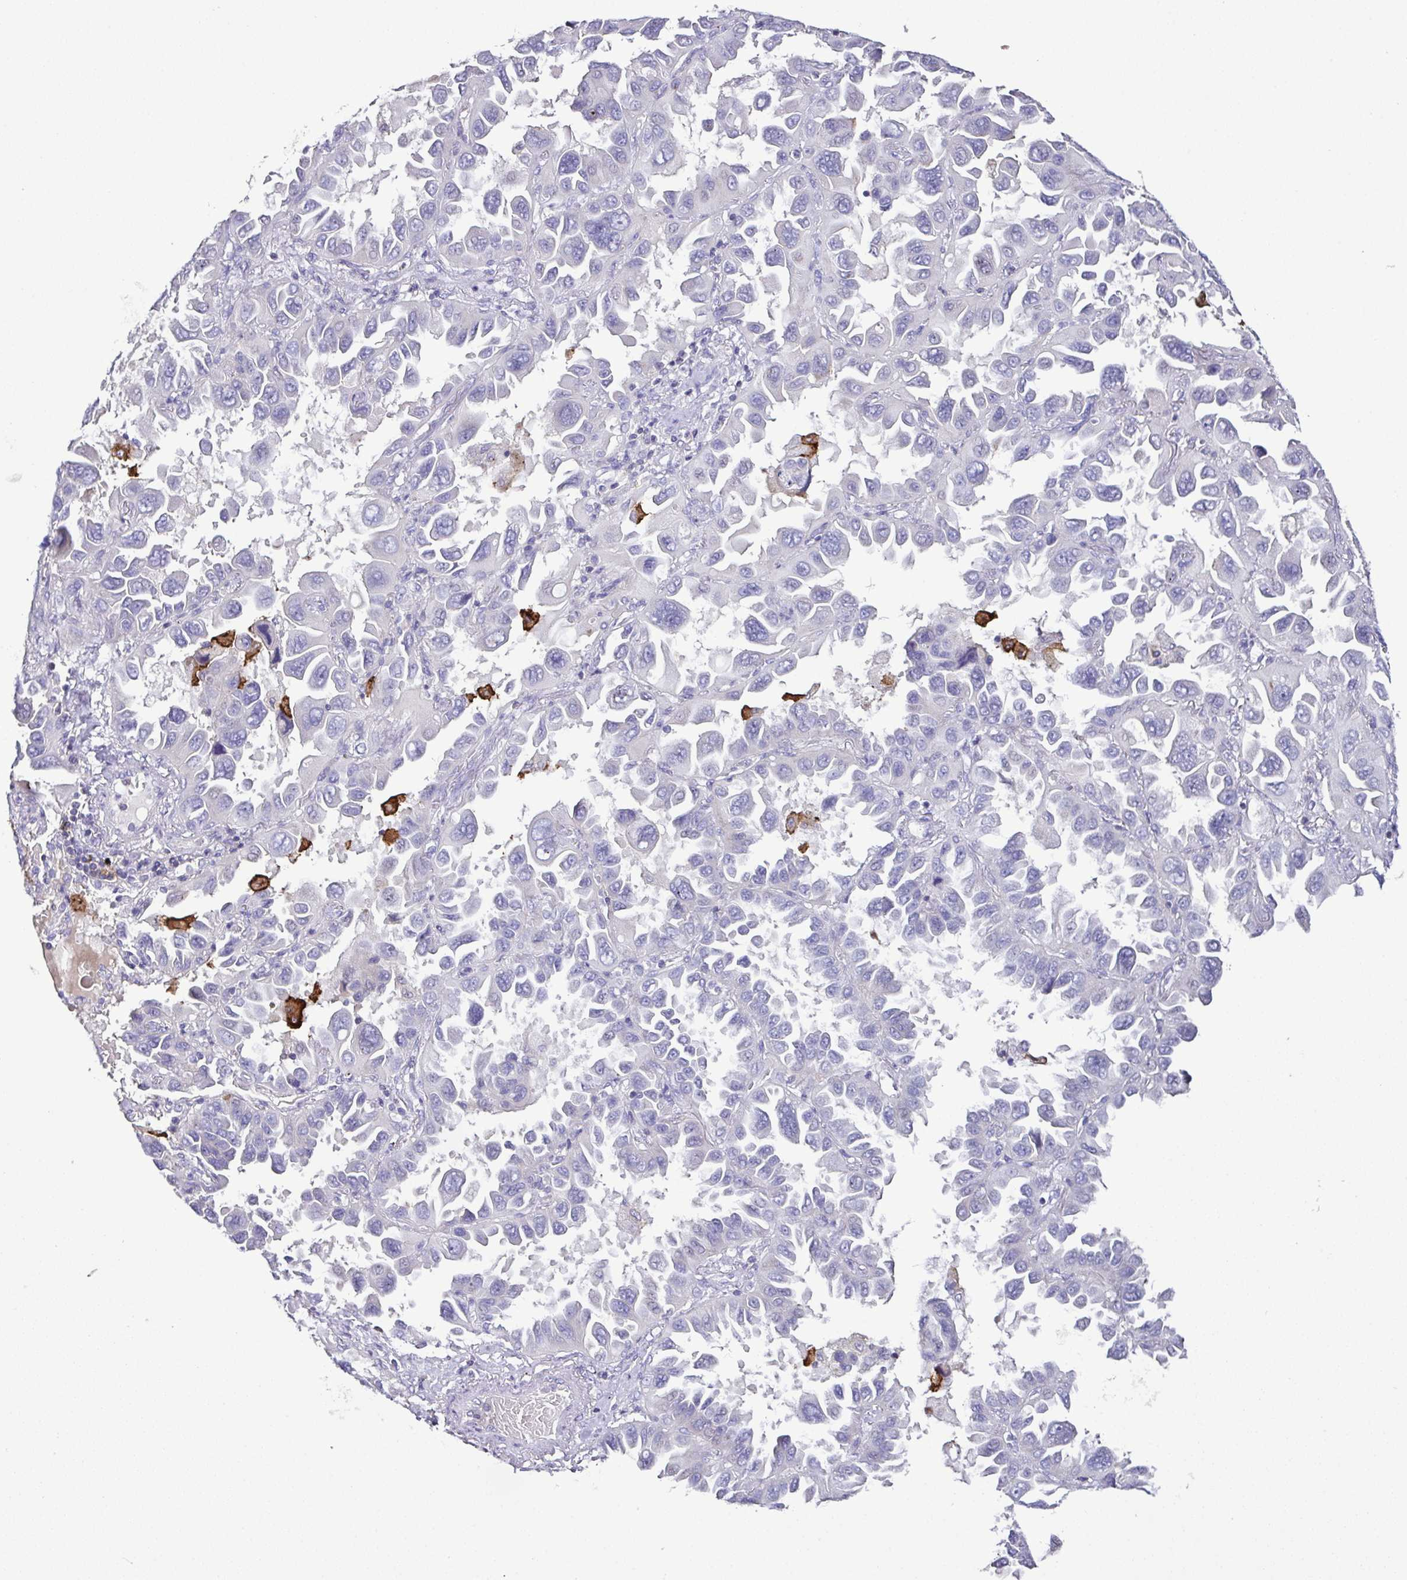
{"staining": {"intensity": "negative", "quantity": "none", "location": "none"}, "tissue": "lung cancer", "cell_type": "Tumor cells", "image_type": "cancer", "snomed": [{"axis": "morphology", "description": "Adenocarcinoma, NOS"}, {"axis": "topography", "description": "Lung"}], "caption": "An image of lung cancer stained for a protein displays no brown staining in tumor cells.", "gene": "MARCO", "patient": {"sex": "male", "age": 64}}